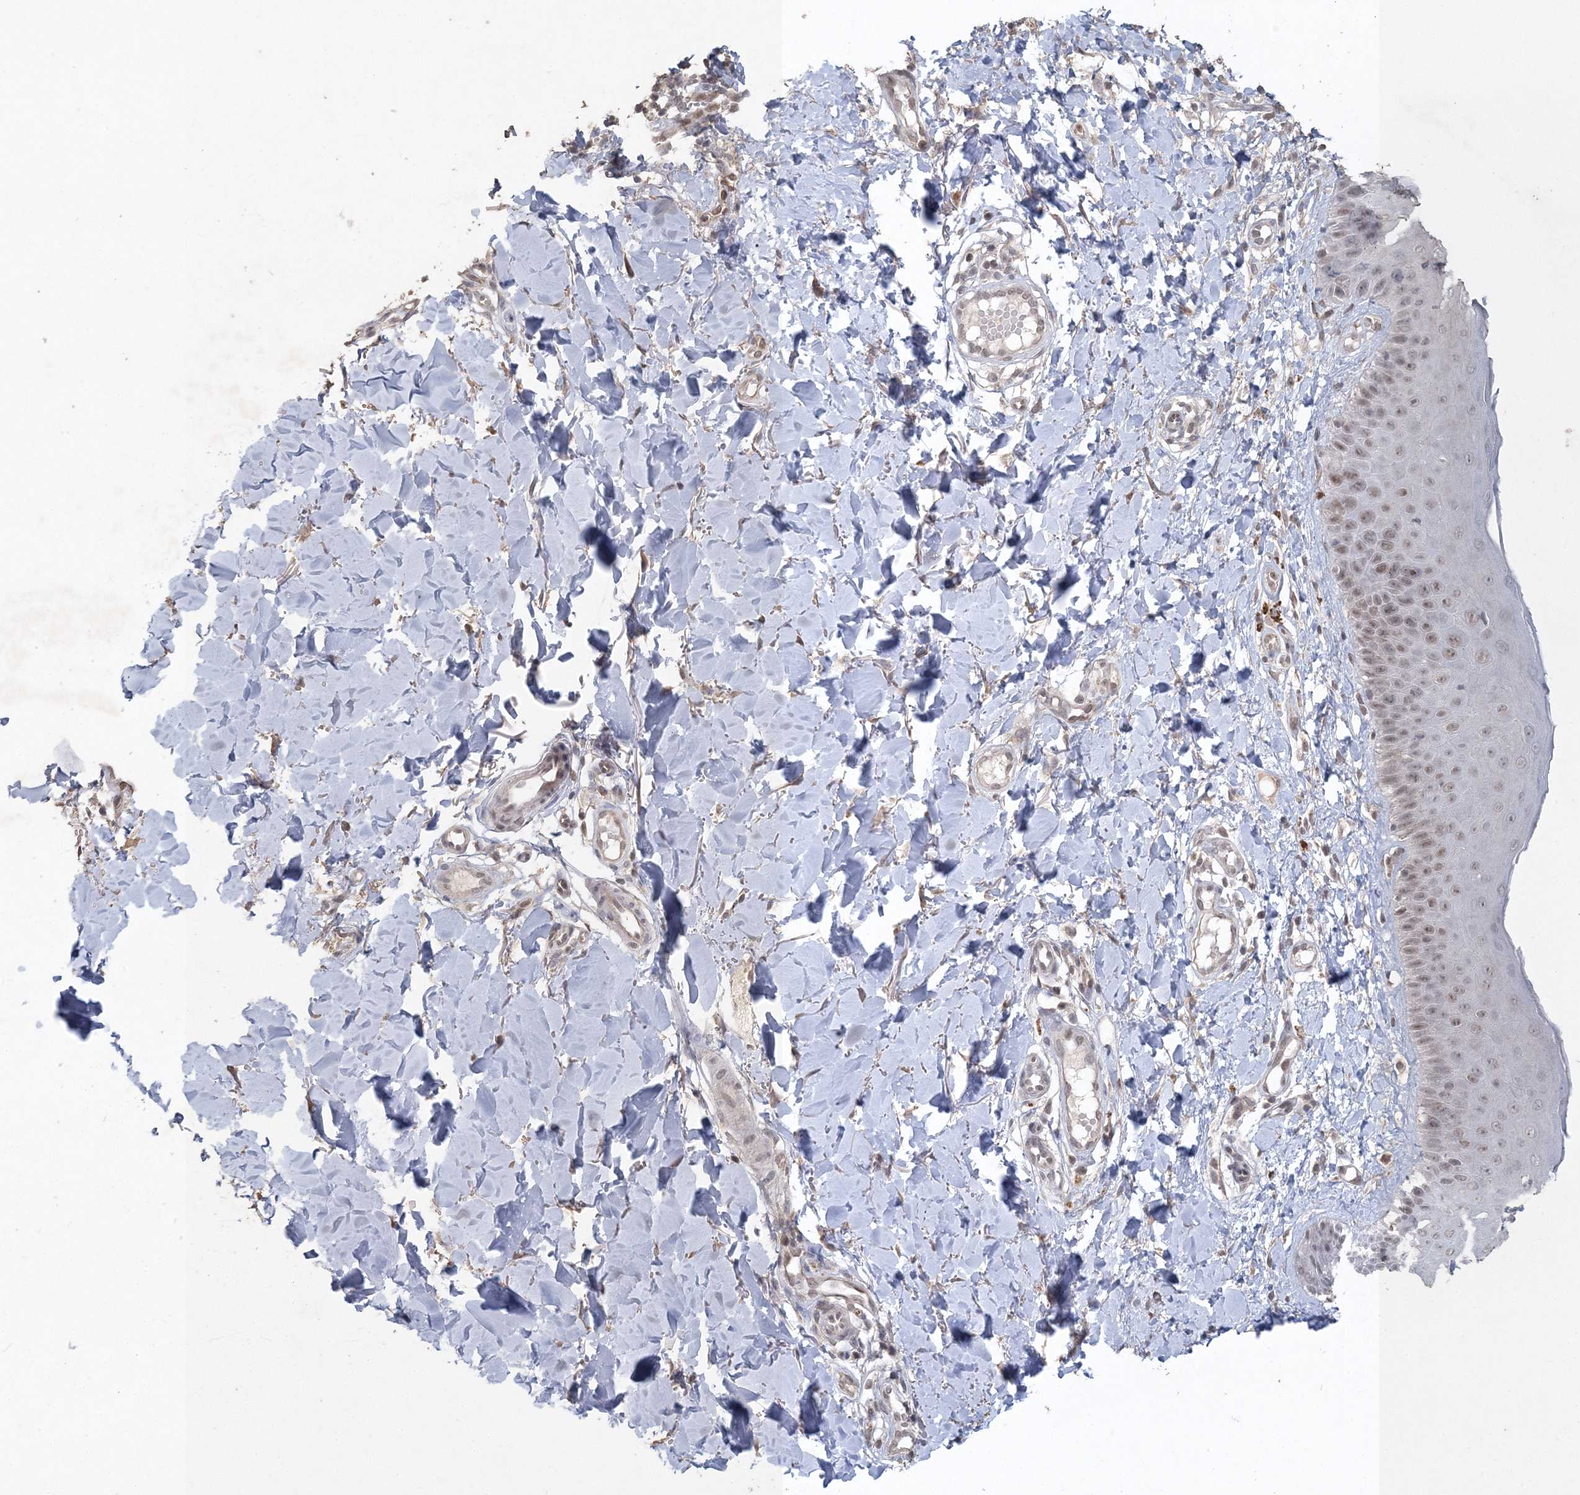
{"staining": {"intensity": "weak", "quantity": ">75%", "location": "cytoplasmic/membranous,nuclear"}, "tissue": "skin", "cell_type": "Fibroblasts", "image_type": "normal", "snomed": [{"axis": "morphology", "description": "Normal tissue, NOS"}, {"axis": "topography", "description": "Skin"}], "caption": "Human skin stained for a protein (brown) displays weak cytoplasmic/membranous,nuclear positive positivity in approximately >75% of fibroblasts.", "gene": "UIMC1", "patient": {"sex": "male", "age": 52}}